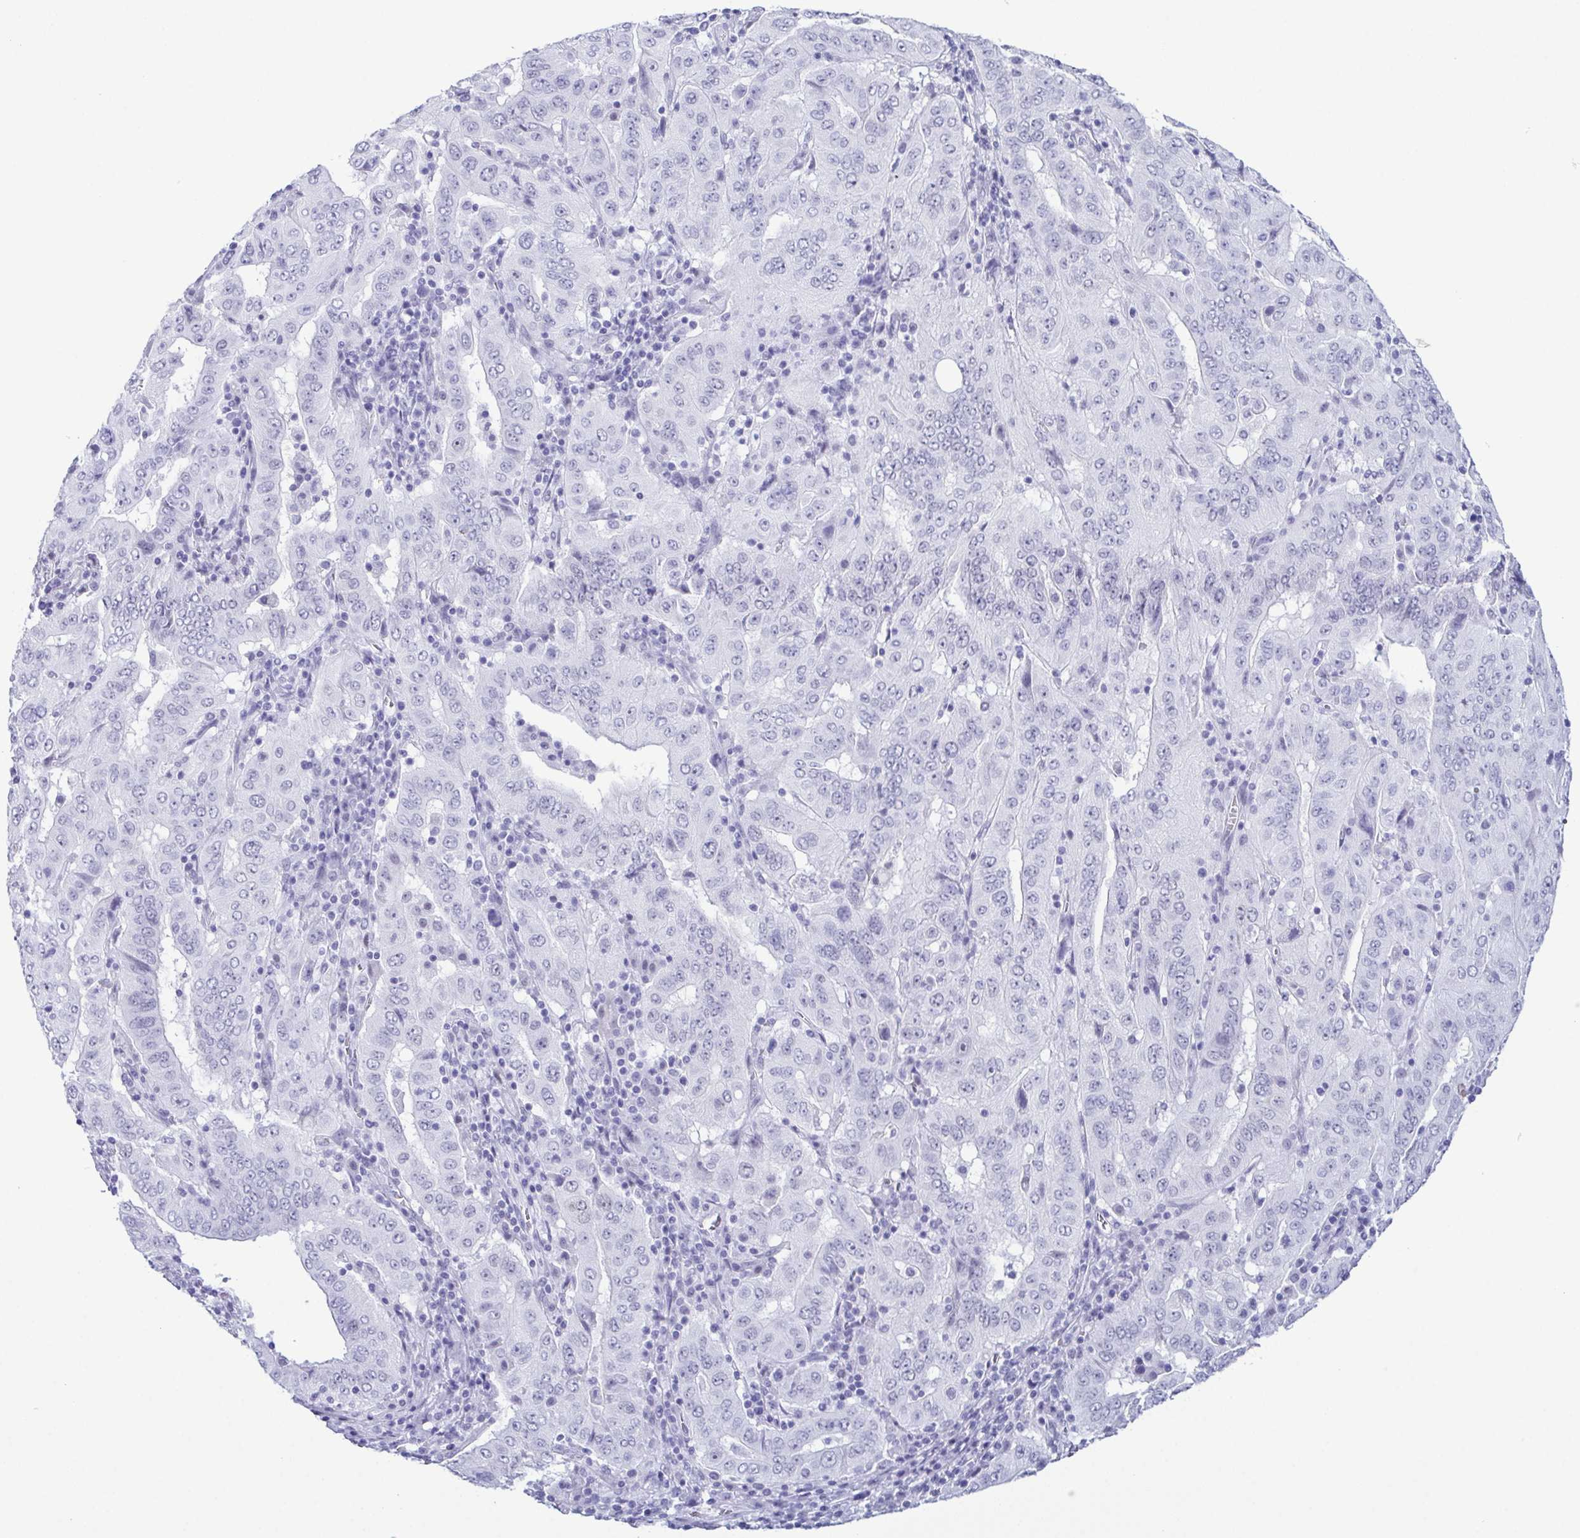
{"staining": {"intensity": "negative", "quantity": "none", "location": "none"}, "tissue": "pancreatic cancer", "cell_type": "Tumor cells", "image_type": "cancer", "snomed": [{"axis": "morphology", "description": "Adenocarcinoma, NOS"}, {"axis": "topography", "description": "Pancreas"}], "caption": "IHC of adenocarcinoma (pancreatic) displays no positivity in tumor cells.", "gene": "SUGP2", "patient": {"sex": "male", "age": 63}}